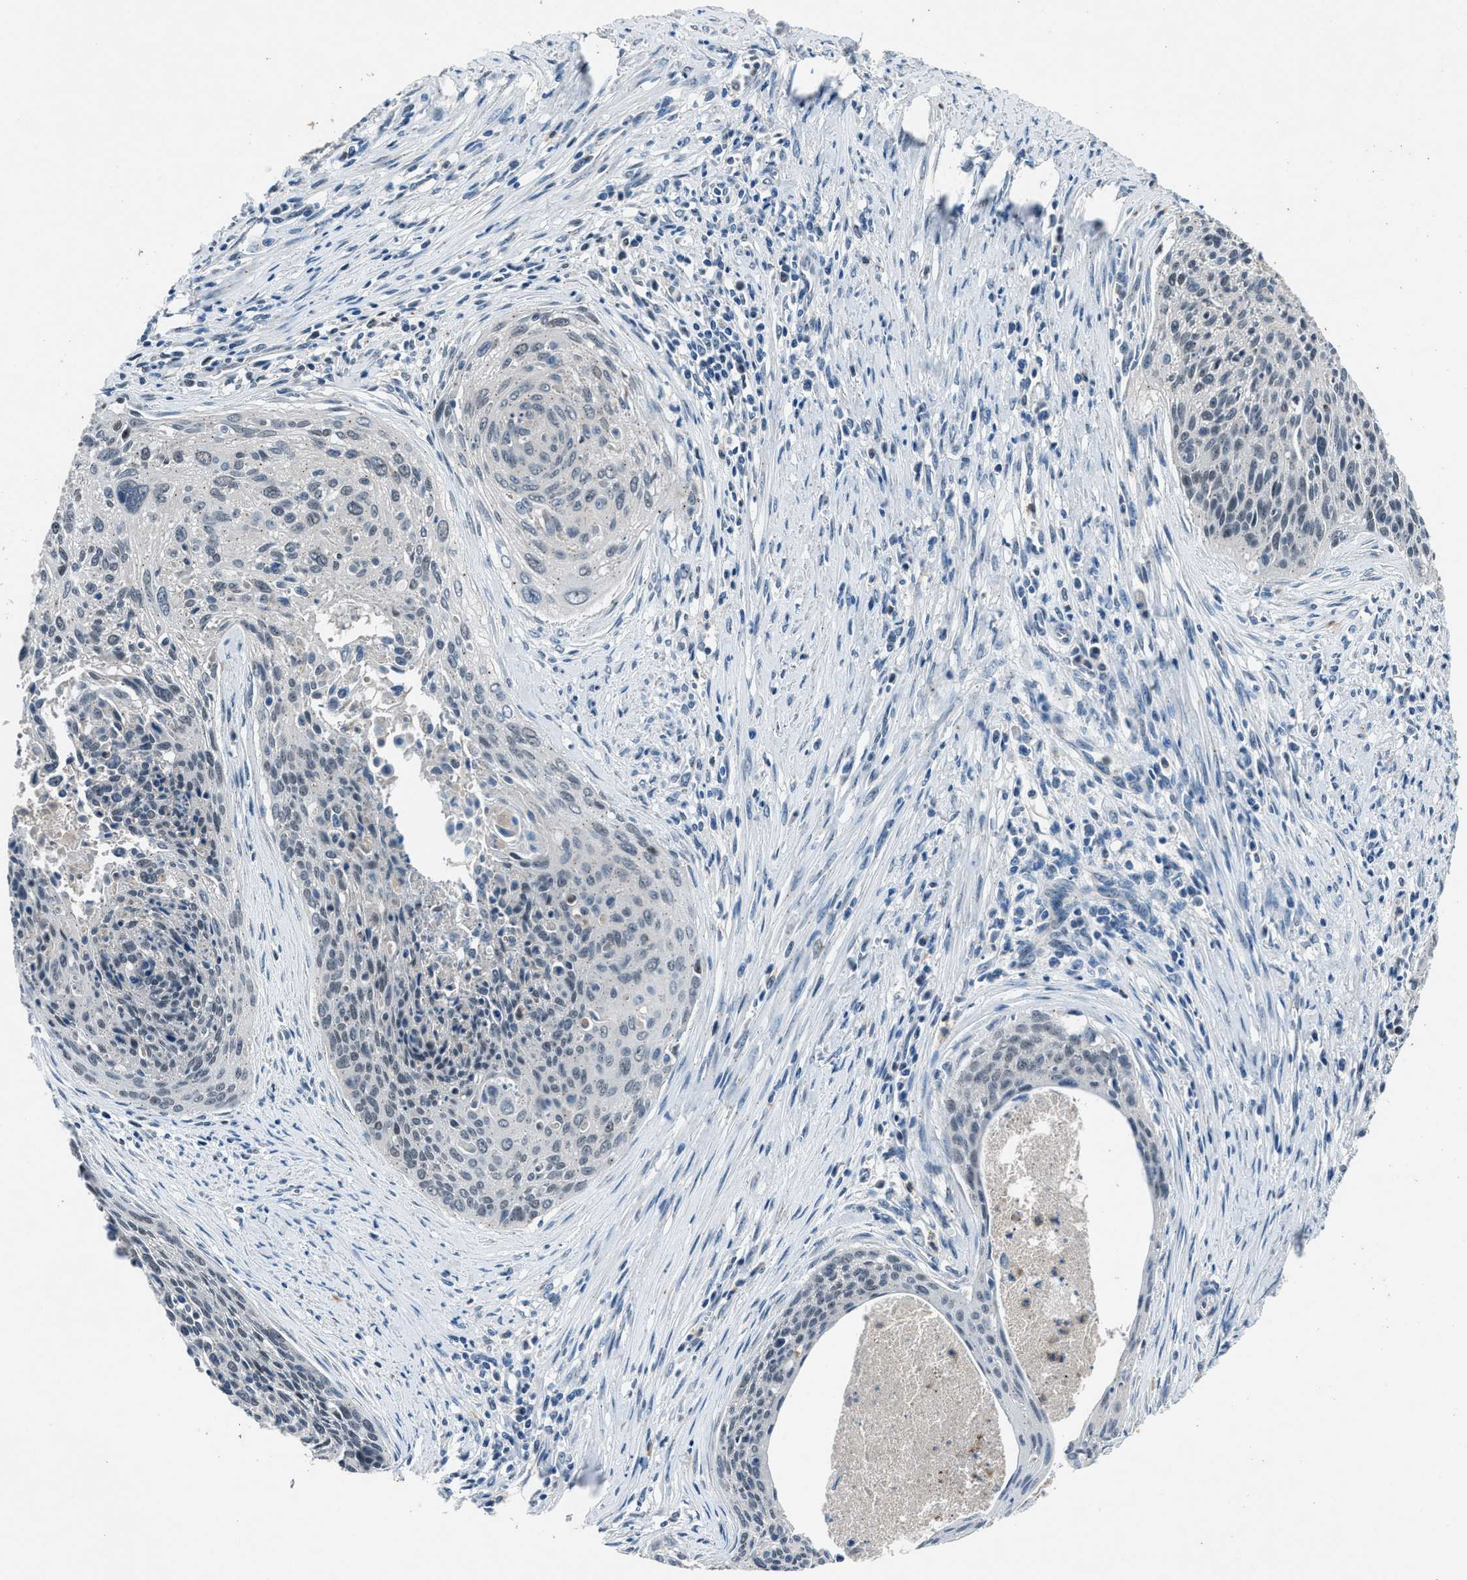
{"staining": {"intensity": "negative", "quantity": "none", "location": "none"}, "tissue": "cervical cancer", "cell_type": "Tumor cells", "image_type": "cancer", "snomed": [{"axis": "morphology", "description": "Squamous cell carcinoma, NOS"}, {"axis": "topography", "description": "Cervix"}], "caption": "Immunohistochemistry photomicrograph of neoplastic tissue: cervical cancer (squamous cell carcinoma) stained with DAB reveals no significant protein positivity in tumor cells.", "gene": "DUSP19", "patient": {"sex": "female", "age": 55}}